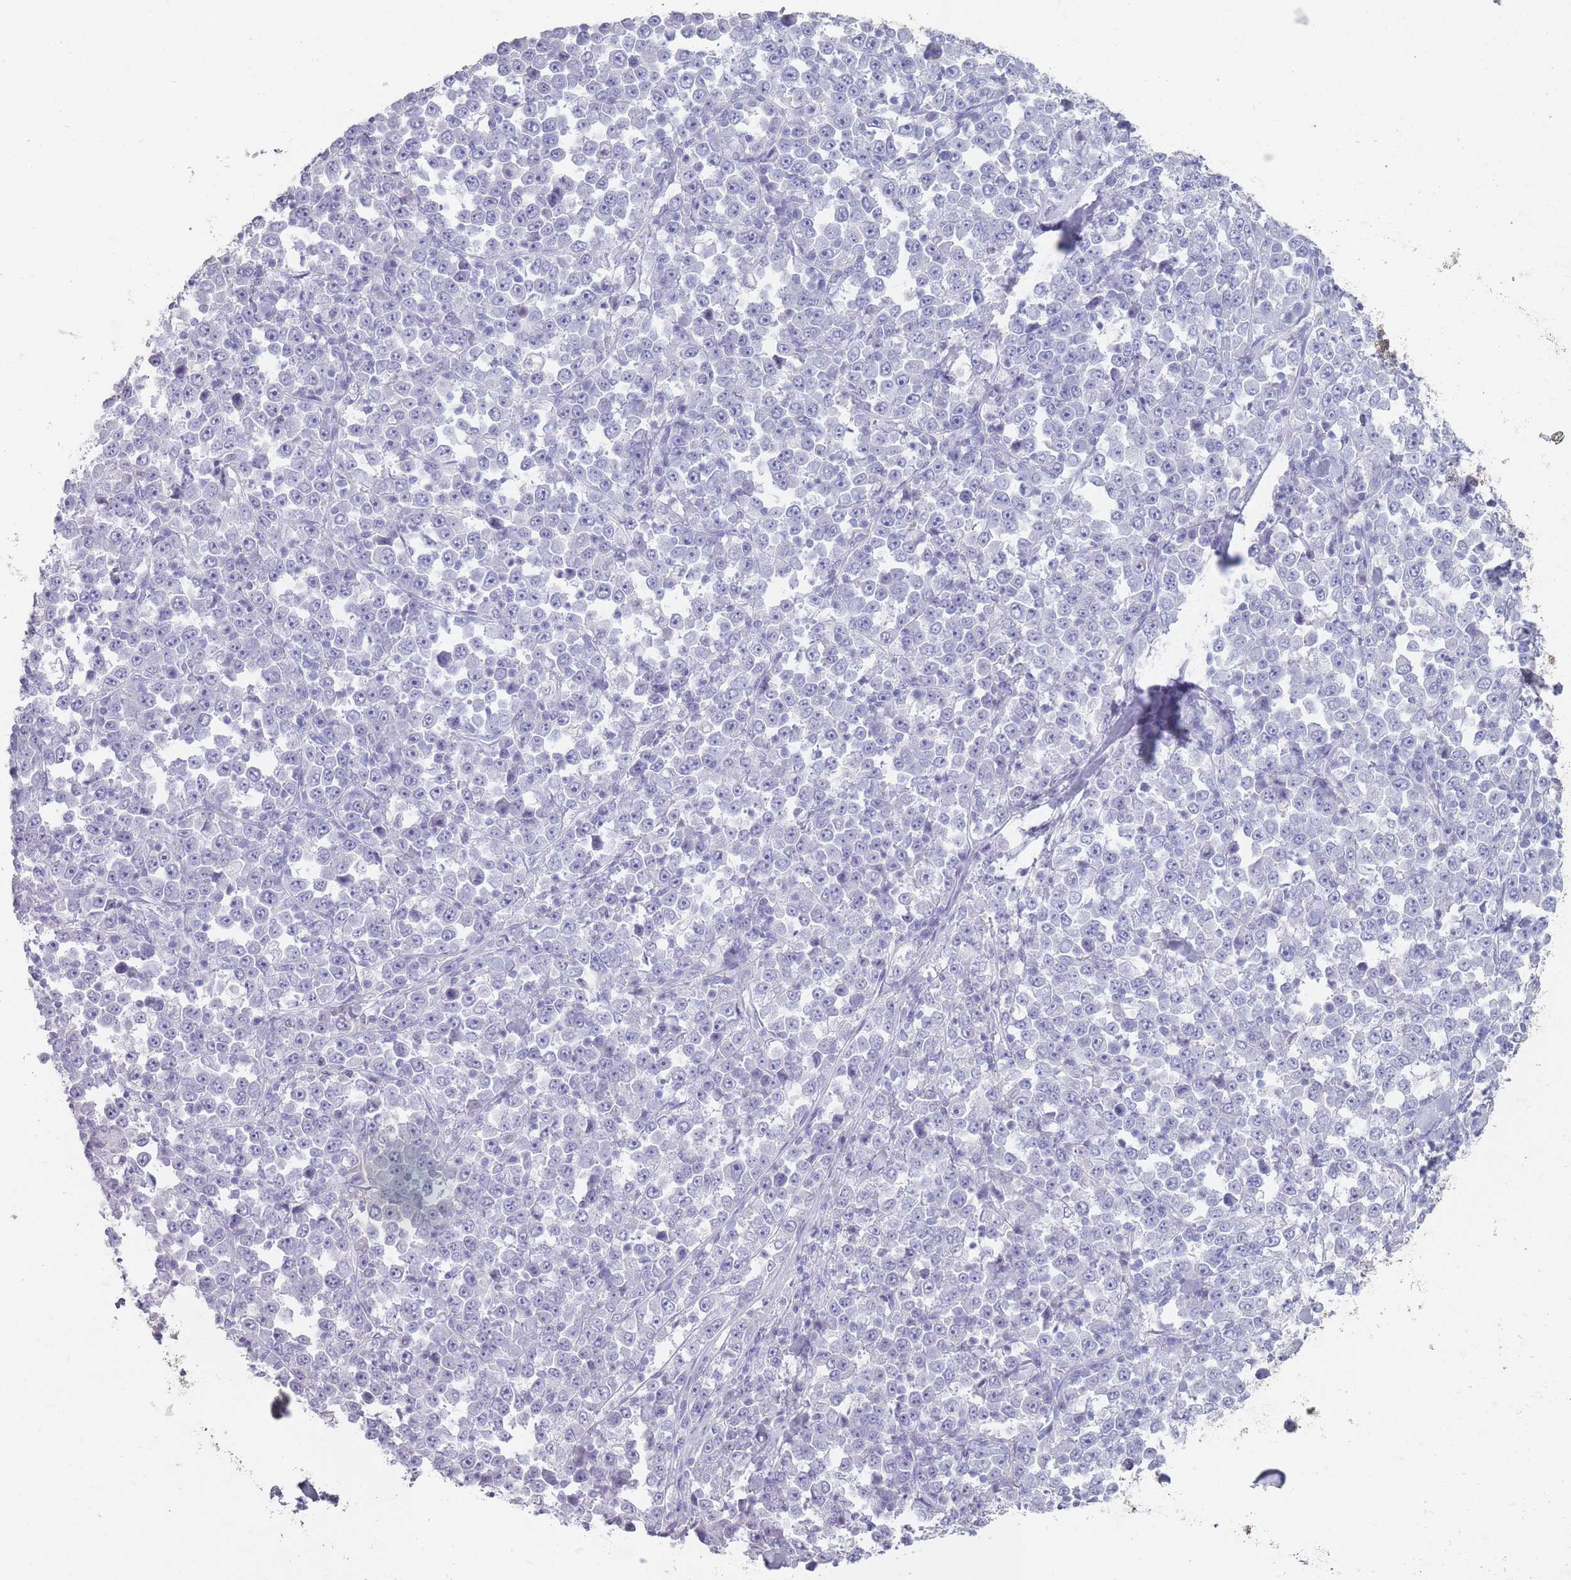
{"staining": {"intensity": "negative", "quantity": "none", "location": "none"}, "tissue": "stomach cancer", "cell_type": "Tumor cells", "image_type": "cancer", "snomed": [{"axis": "morphology", "description": "Normal tissue, NOS"}, {"axis": "morphology", "description": "Adenocarcinoma, NOS"}, {"axis": "topography", "description": "Stomach, upper"}, {"axis": "topography", "description": "Stomach"}], "caption": "Tumor cells are negative for brown protein staining in stomach cancer (adenocarcinoma).", "gene": "RHBG", "patient": {"sex": "male", "age": 59}}